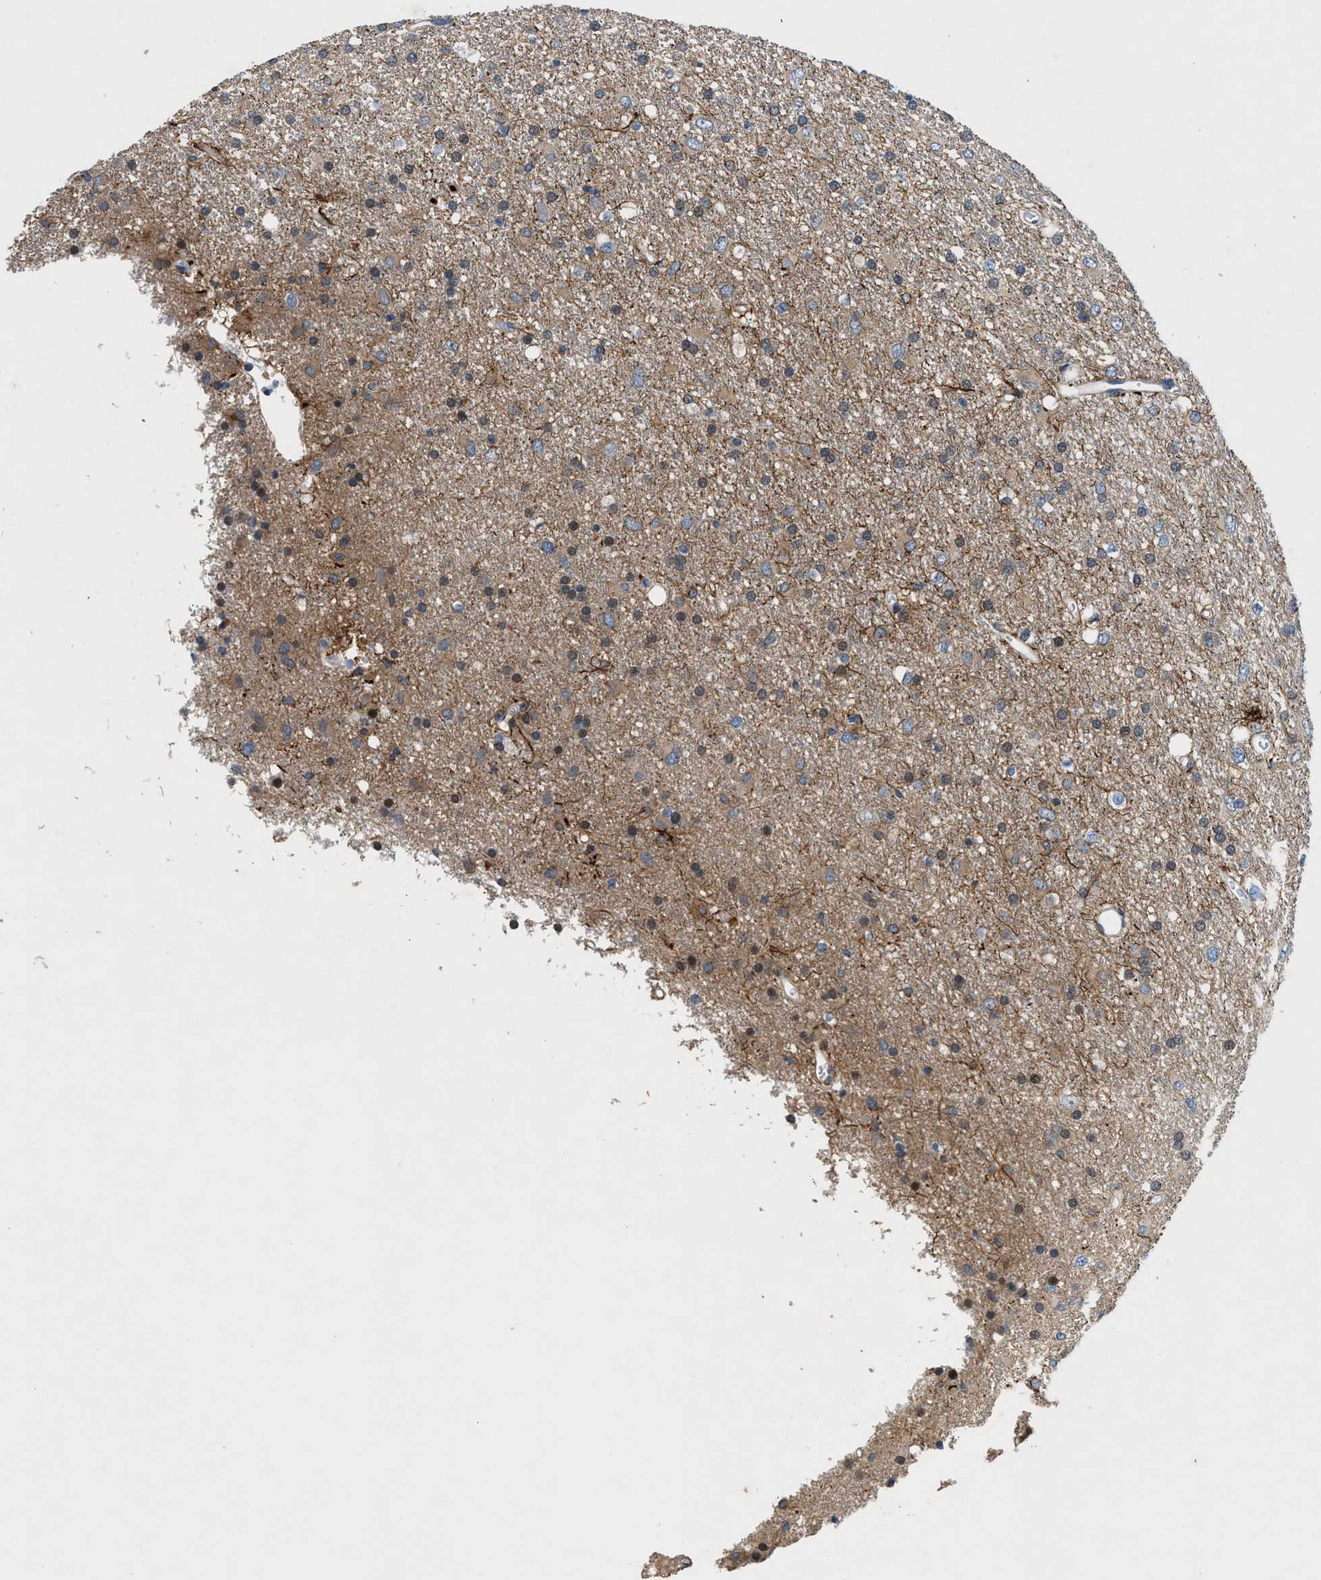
{"staining": {"intensity": "weak", "quantity": "25%-75%", "location": "cytoplasmic/membranous"}, "tissue": "glioma", "cell_type": "Tumor cells", "image_type": "cancer", "snomed": [{"axis": "morphology", "description": "Glioma, malignant, Low grade"}, {"axis": "topography", "description": "Brain"}], "caption": "This histopathology image reveals IHC staining of glioma, with low weak cytoplasmic/membranous staining in approximately 25%-75% of tumor cells.", "gene": "COPS2", "patient": {"sex": "male", "age": 77}}